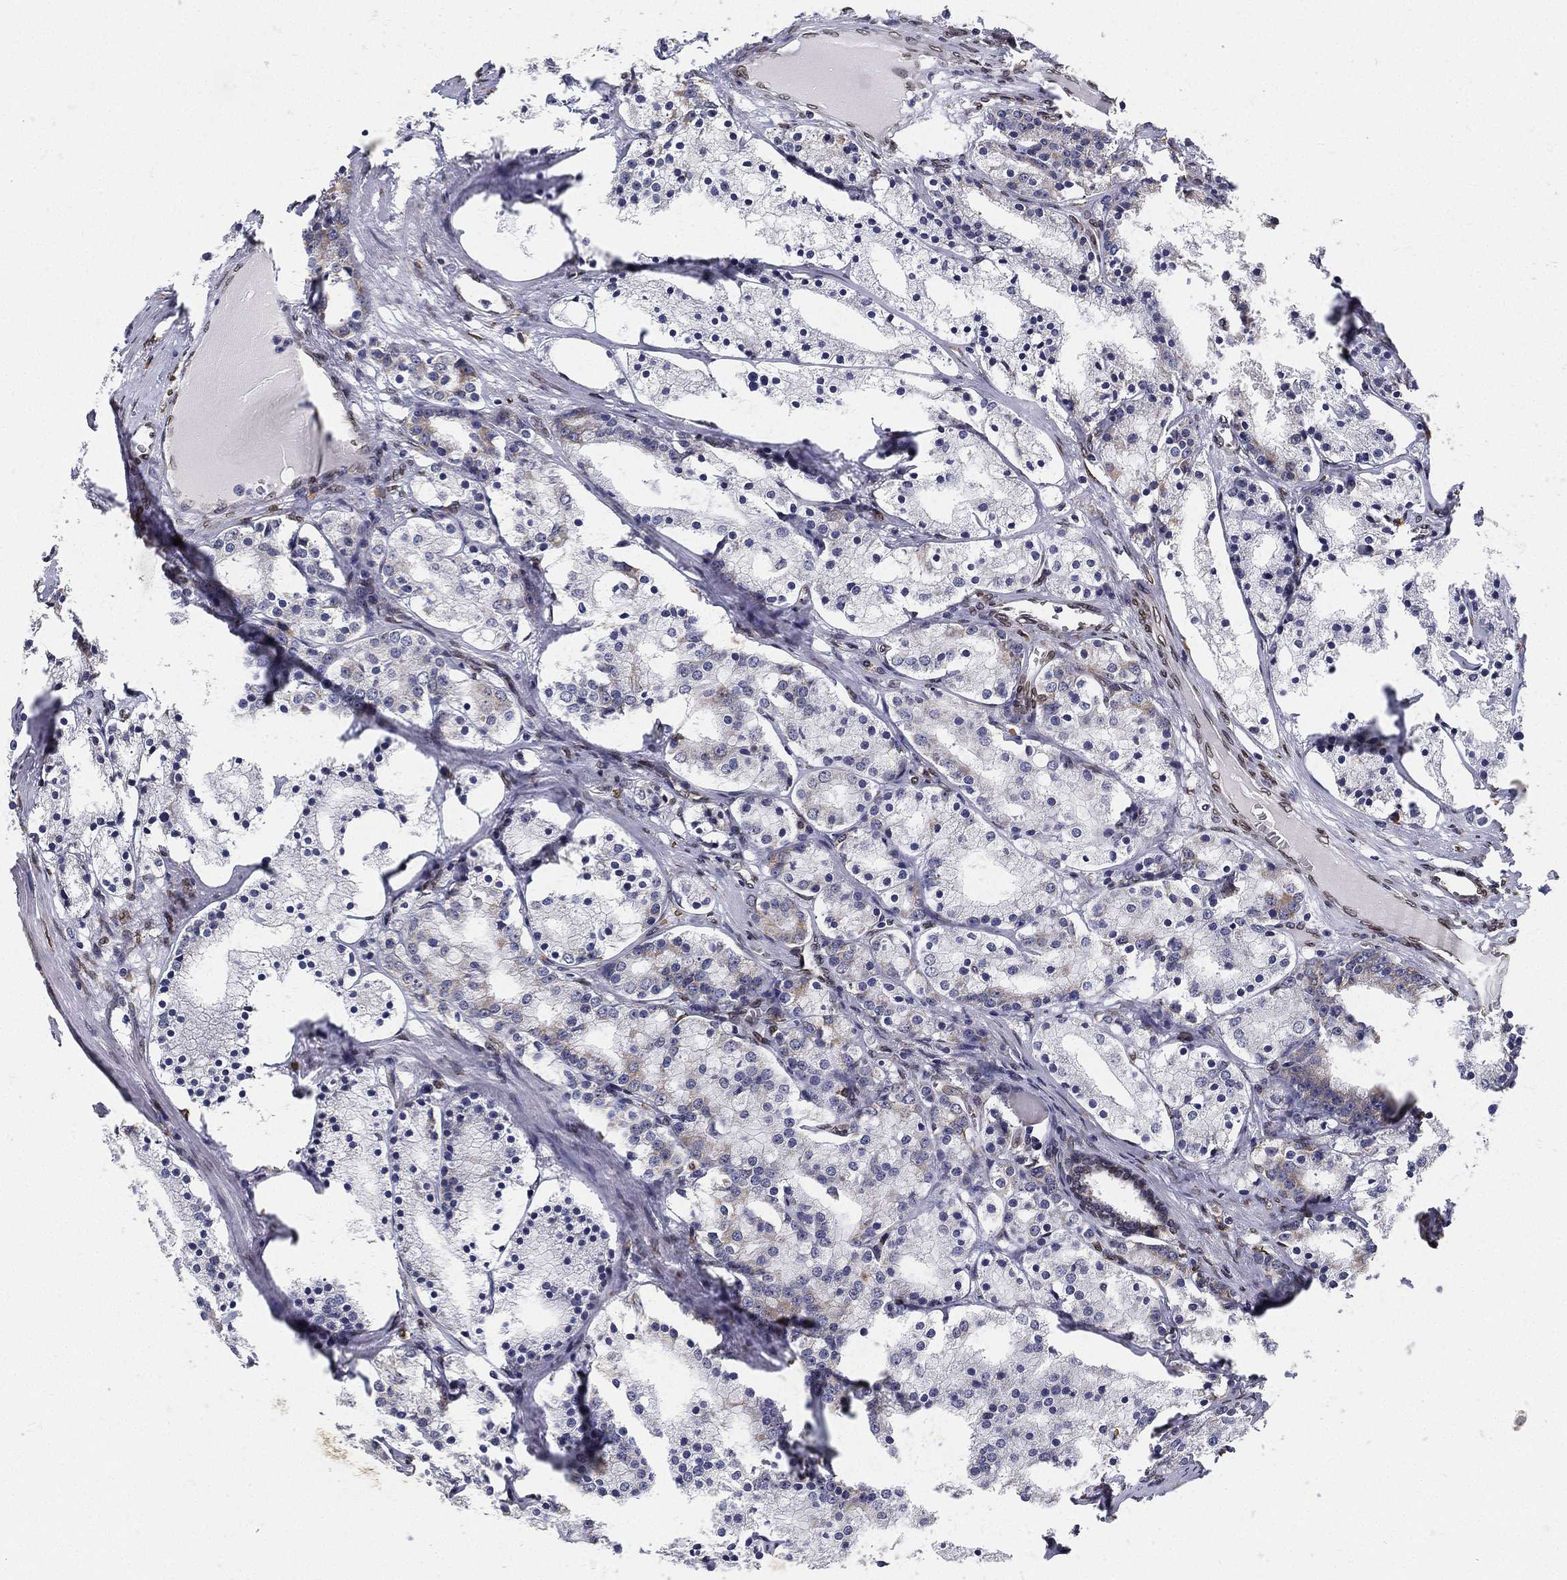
{"staining": {"intensity": "weak", "quantity": "25%-75%", "location": "cytoplasmic/membranous"}, "tissue": "prostate cancer", "cell_type": "Tumor cells", "image_type": "cancer", "snomed": [{"axis": "morphology", "description": "Adenocarcinoma, NOS"}, {"axis": "topography", "description": "Prostate"}], "caption": "Immunohistochemical staining of human prostate adenocarcinoma reveals low levels of weak cytoplasmic/membranous positivity in about 25%-75% of tumor cells. (Stains: DAB (3,3'-diaminobenzidine) in brown, nuclei in blue, Microscopy: brightfield microscopy at high magnification).", "gene": "PALB2", "patient": {"sex": "male", "age": 69}}